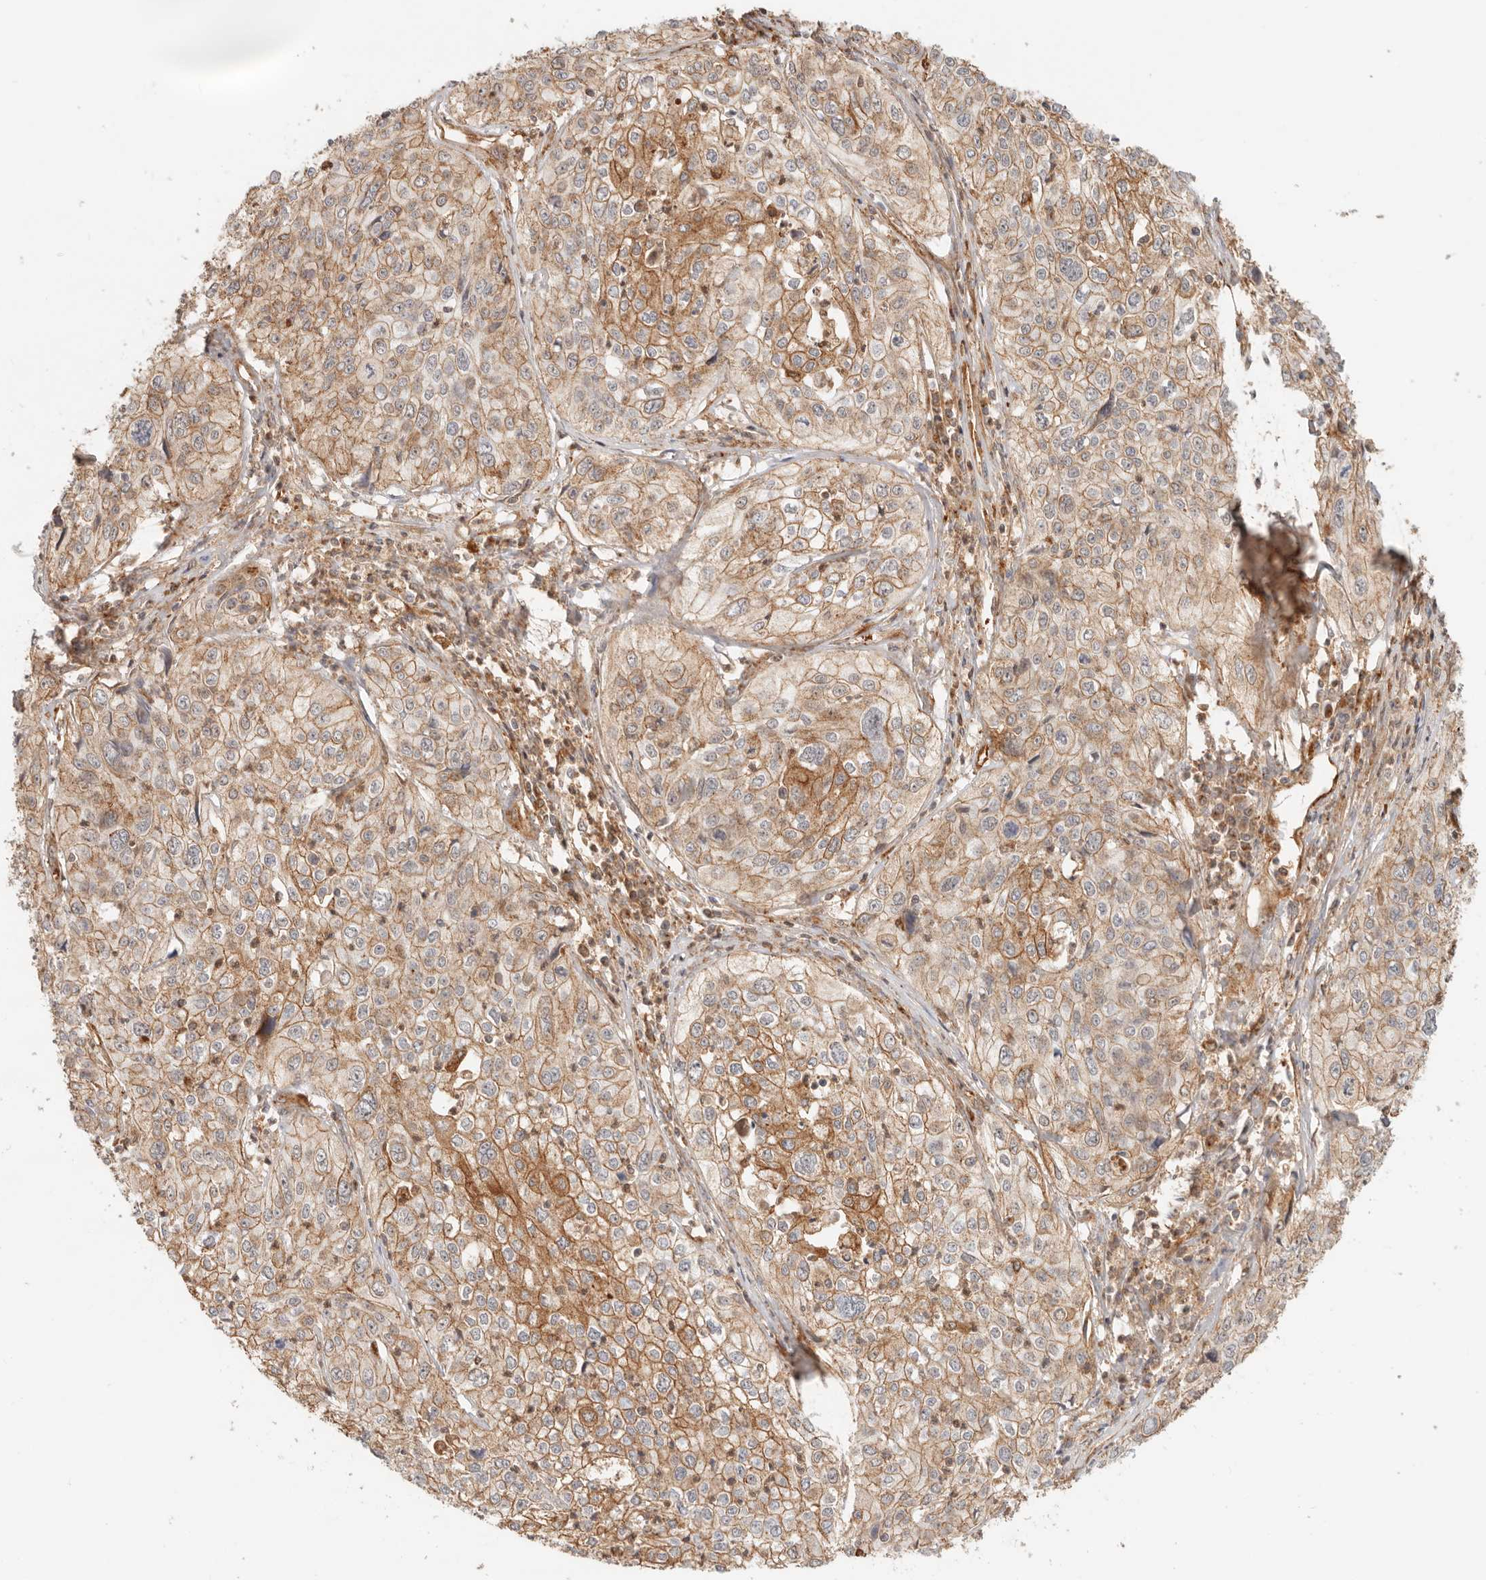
{"staining": {"intensity": "moderate", "quantity": ">75%", "location": "cytoplasmic/membranous"}, "tissue": "cervical cancer", "cell_type": "Tumor cells", "image_type": "cancer", "snomed": [{"axis": "morphology", "description": "Squamous cell carcinoma, NOS"}, {"axis": "topography", "description": "Cervix"}], "caption": "Brown immunohistochemical staining in human cervical squamous cell carcinoma exhibits moderate cytoplasmic/membranous positivity in approximately >75% of tumor cells.", "gene": "HEXD", "patient": {"sex": "female", "age": 31}}